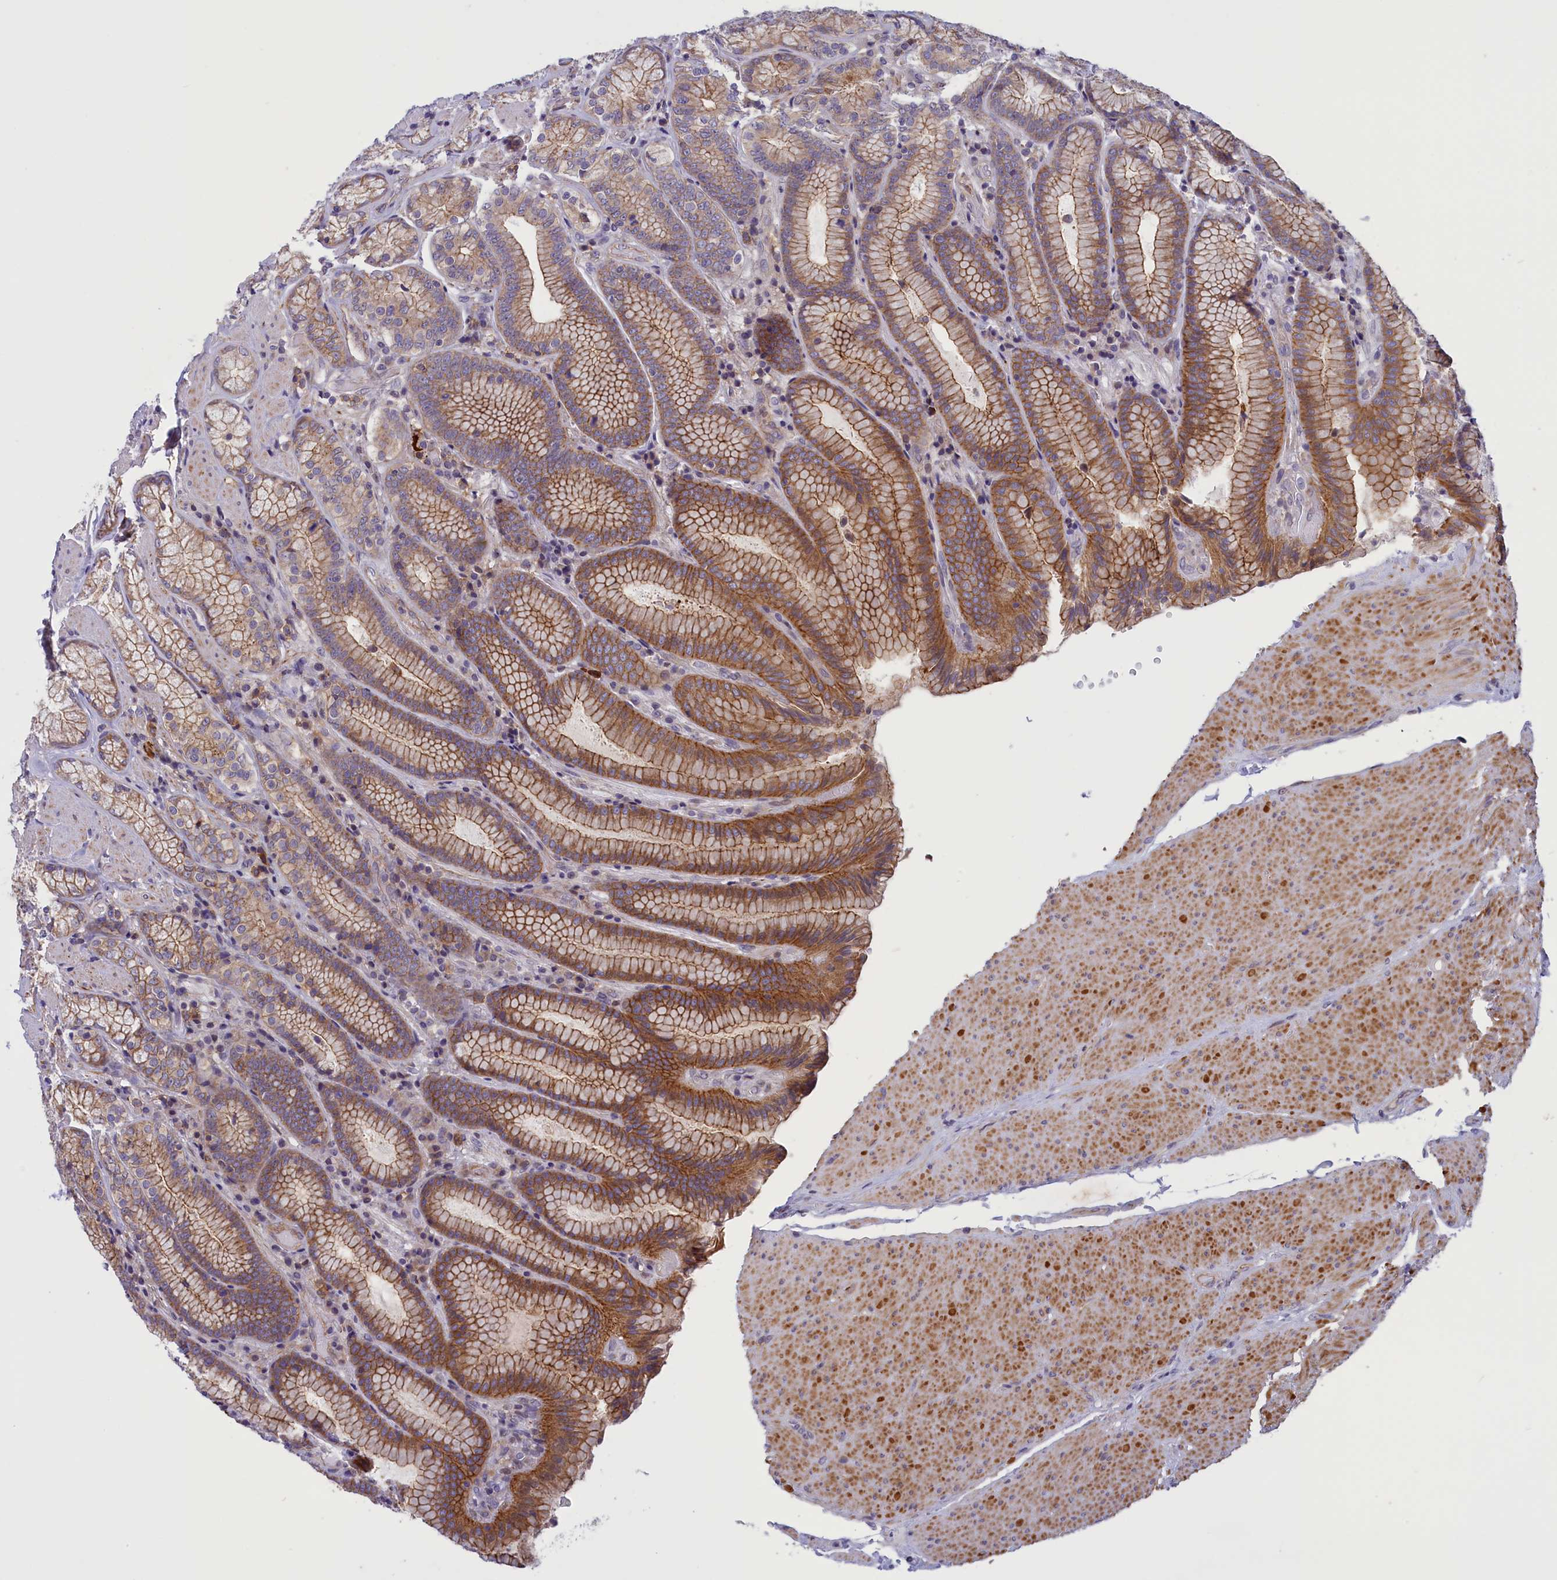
{"staining": {"intensity": "moderate", "quantity": "25%-75%", "location": "cytoplasmic/membranous"}, "tissue": "stomach", "cell_type": "Glandular cells", "image_type": "normal", "snomed": [{"axis": "morphology", "description": "Normal tissue, NOS"}, {"axis": "topography", "description": "Stomach, upper"}, {"axis": "topography", "description": "Stomach, lower"}], "caption": "IHC of normal human stomach reveals medium levels of moderate cytoplasmic/membranous positivity in approximately 25%-75% of glandular cells. The staining is performed using DAB (3,3'-diaminobenzidine) brown chromogen to label protein expression. The nuclei are counter-stained blue using hematoxylin.", "gene": "CORO2A", "patient": {"sex": "female", "age": 76}}